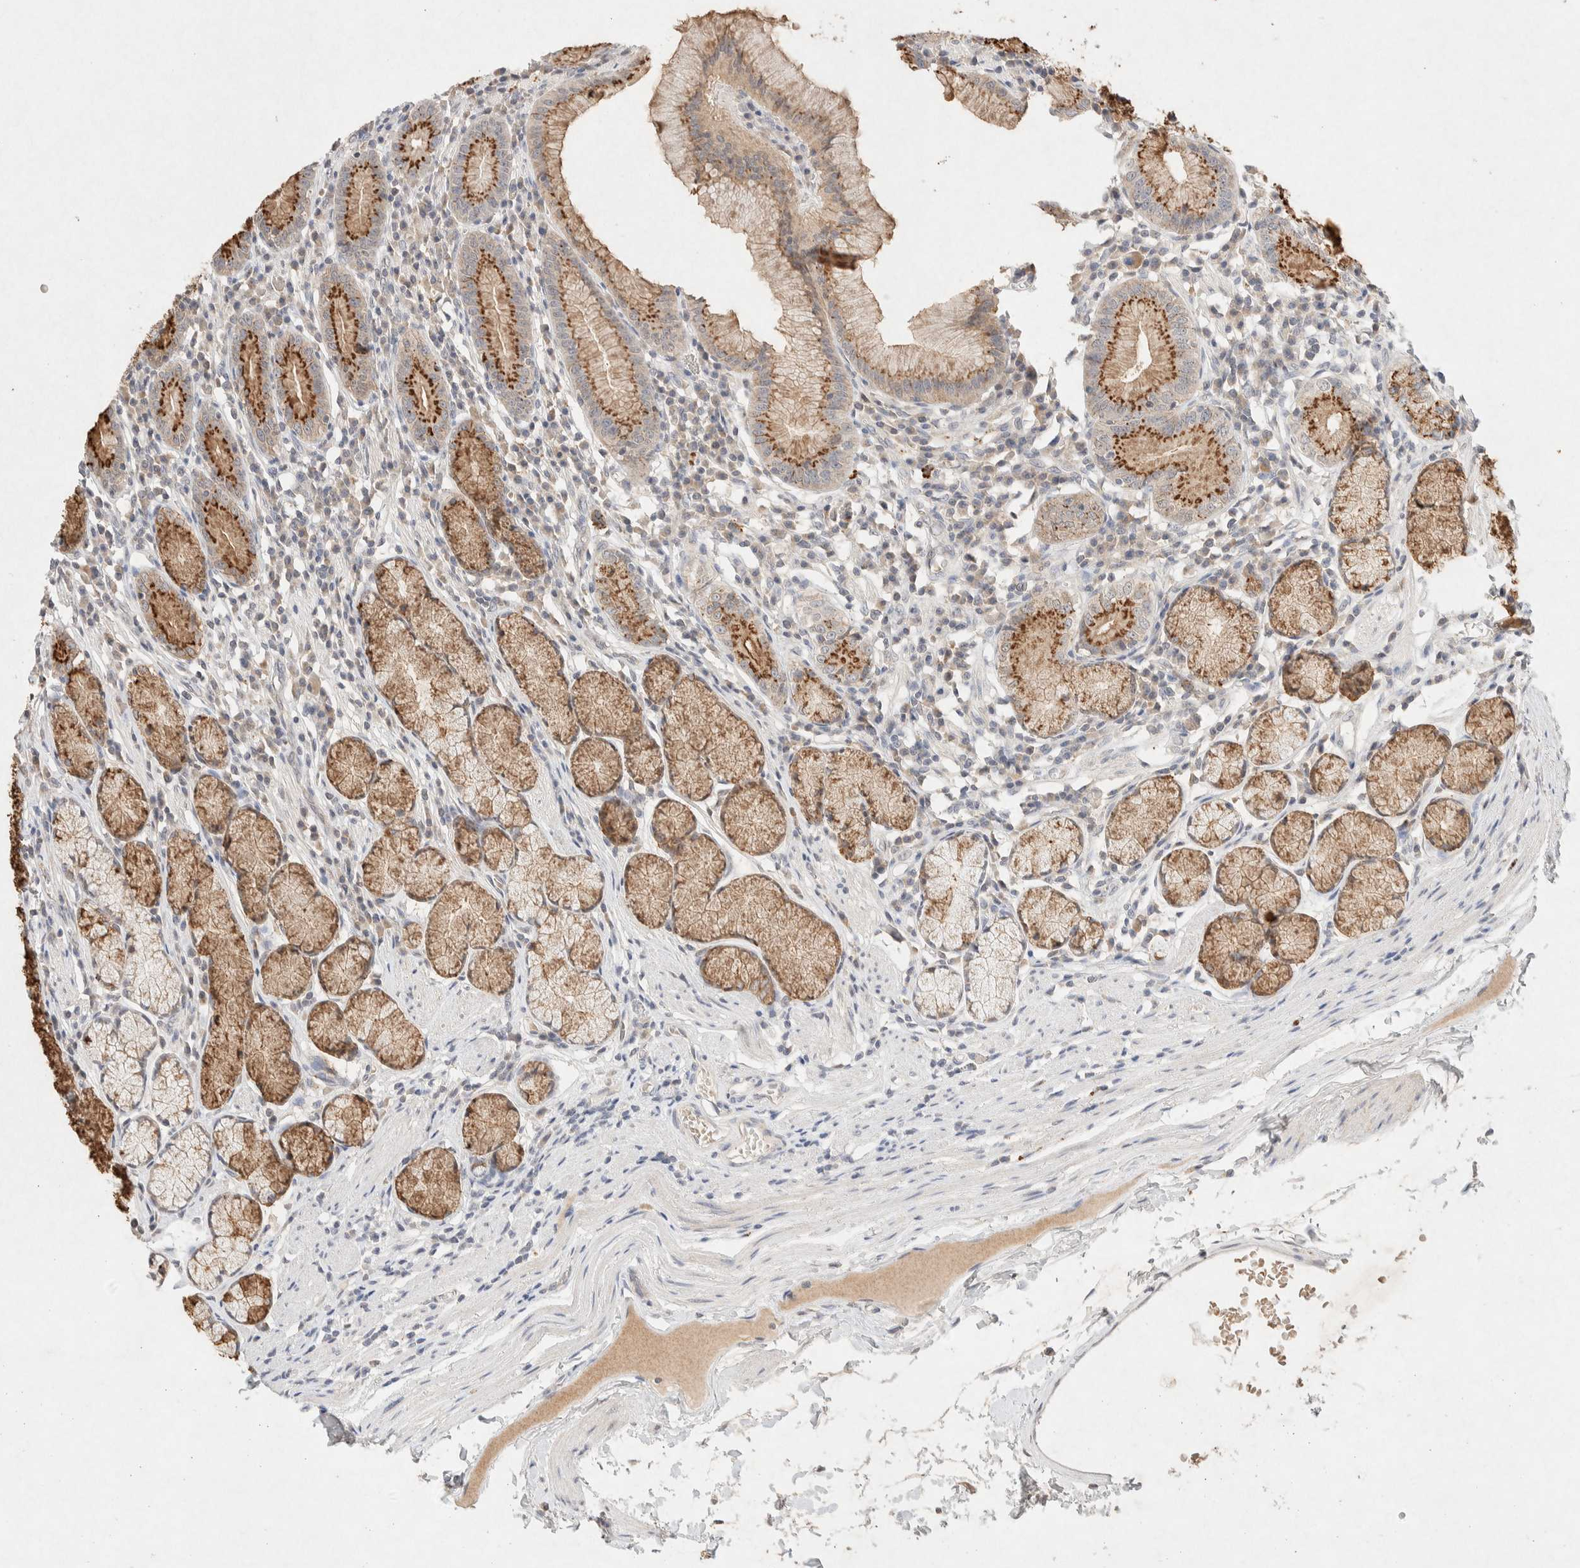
{"staining": {"intensity": "strong", "quantity": "<25%", "location": "cytoplasmic/membranous"}, "tissue": "stomach", "cell_type": "Glandular cells", "image_type": "normal", "snomed": [{"axis": "morphology", "description": "Normal tissue, NOS"}, {"axis": "topography", "description": "Stomach"}], "caption": "Immunohistochemistry (IHC) staining of unremarkable stomach, which demonstrates medium levels of strong cytoplasmic/membranous positivity in about <25% of glandular cells indicating strong cytoplasmic/membranous protein staining. The staining was performed using DAB (3,3'-diaminobenzidine) (brown) for protein detection and nuclei were counterstained in hematoxylin (blue).", "gene": "GNAI1", "patient": {"sex": "male", "age": 55}}